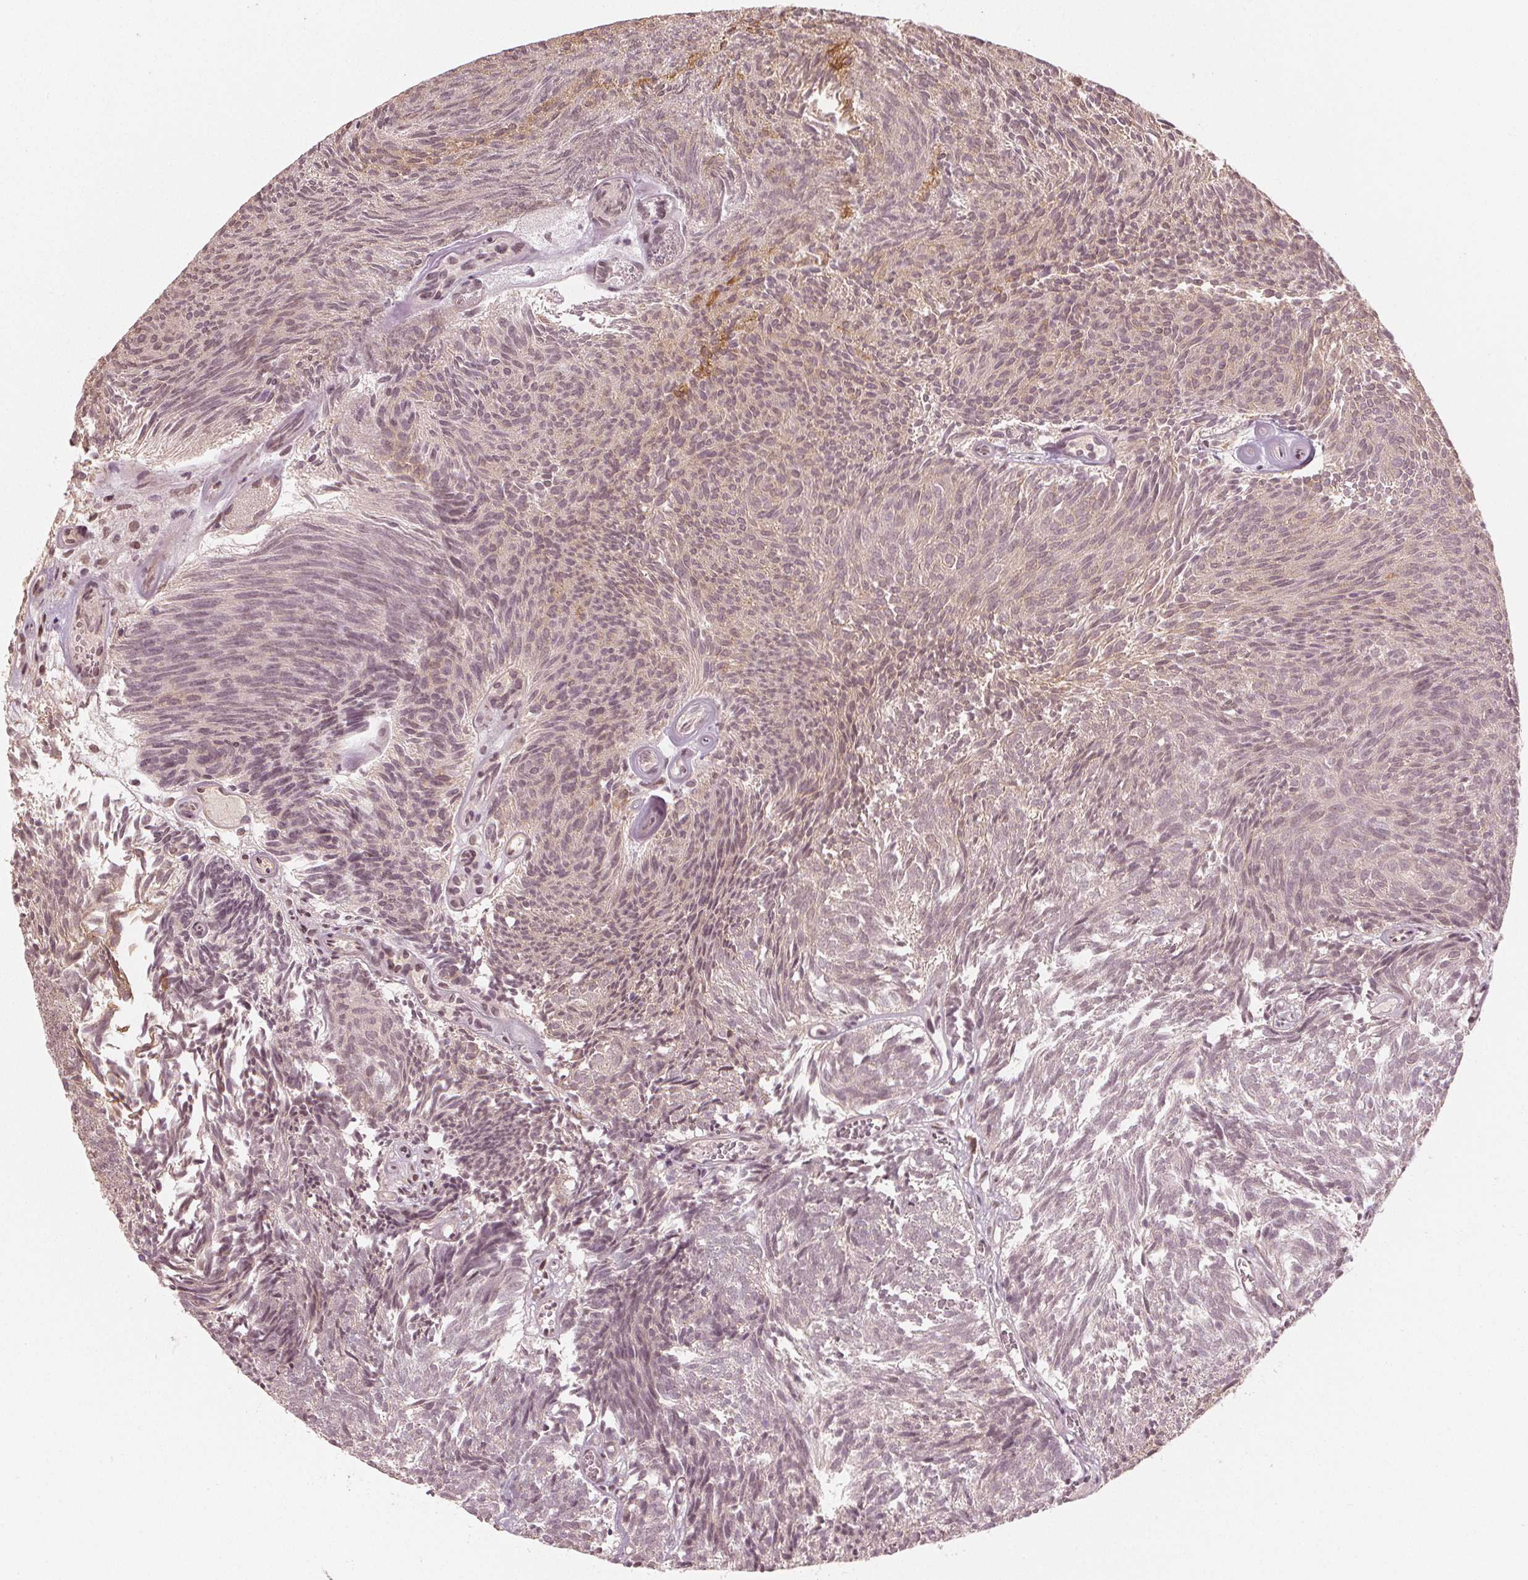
{"staining": {"intensity": "moderate", "quantity": "<25%", "location": "cytoplasmic/membranous"}, "tissue": "urothelial cancer", "cell_type": "Tumor cells", "image_type": "cancer", "snomed": [{"axis": "morphology", "description": "Urothelial carcinoma, Low grade"}, {"axis": "topography", "description": "Urinary bladder"}], "caption": "Moderate cytoplasmic/membranous expression for a protein is present in about <25% of tumor cells of urothelial cancer using IHC.", "gene": "CLBA1", "patient": {"sex": "male", "age": 77}}